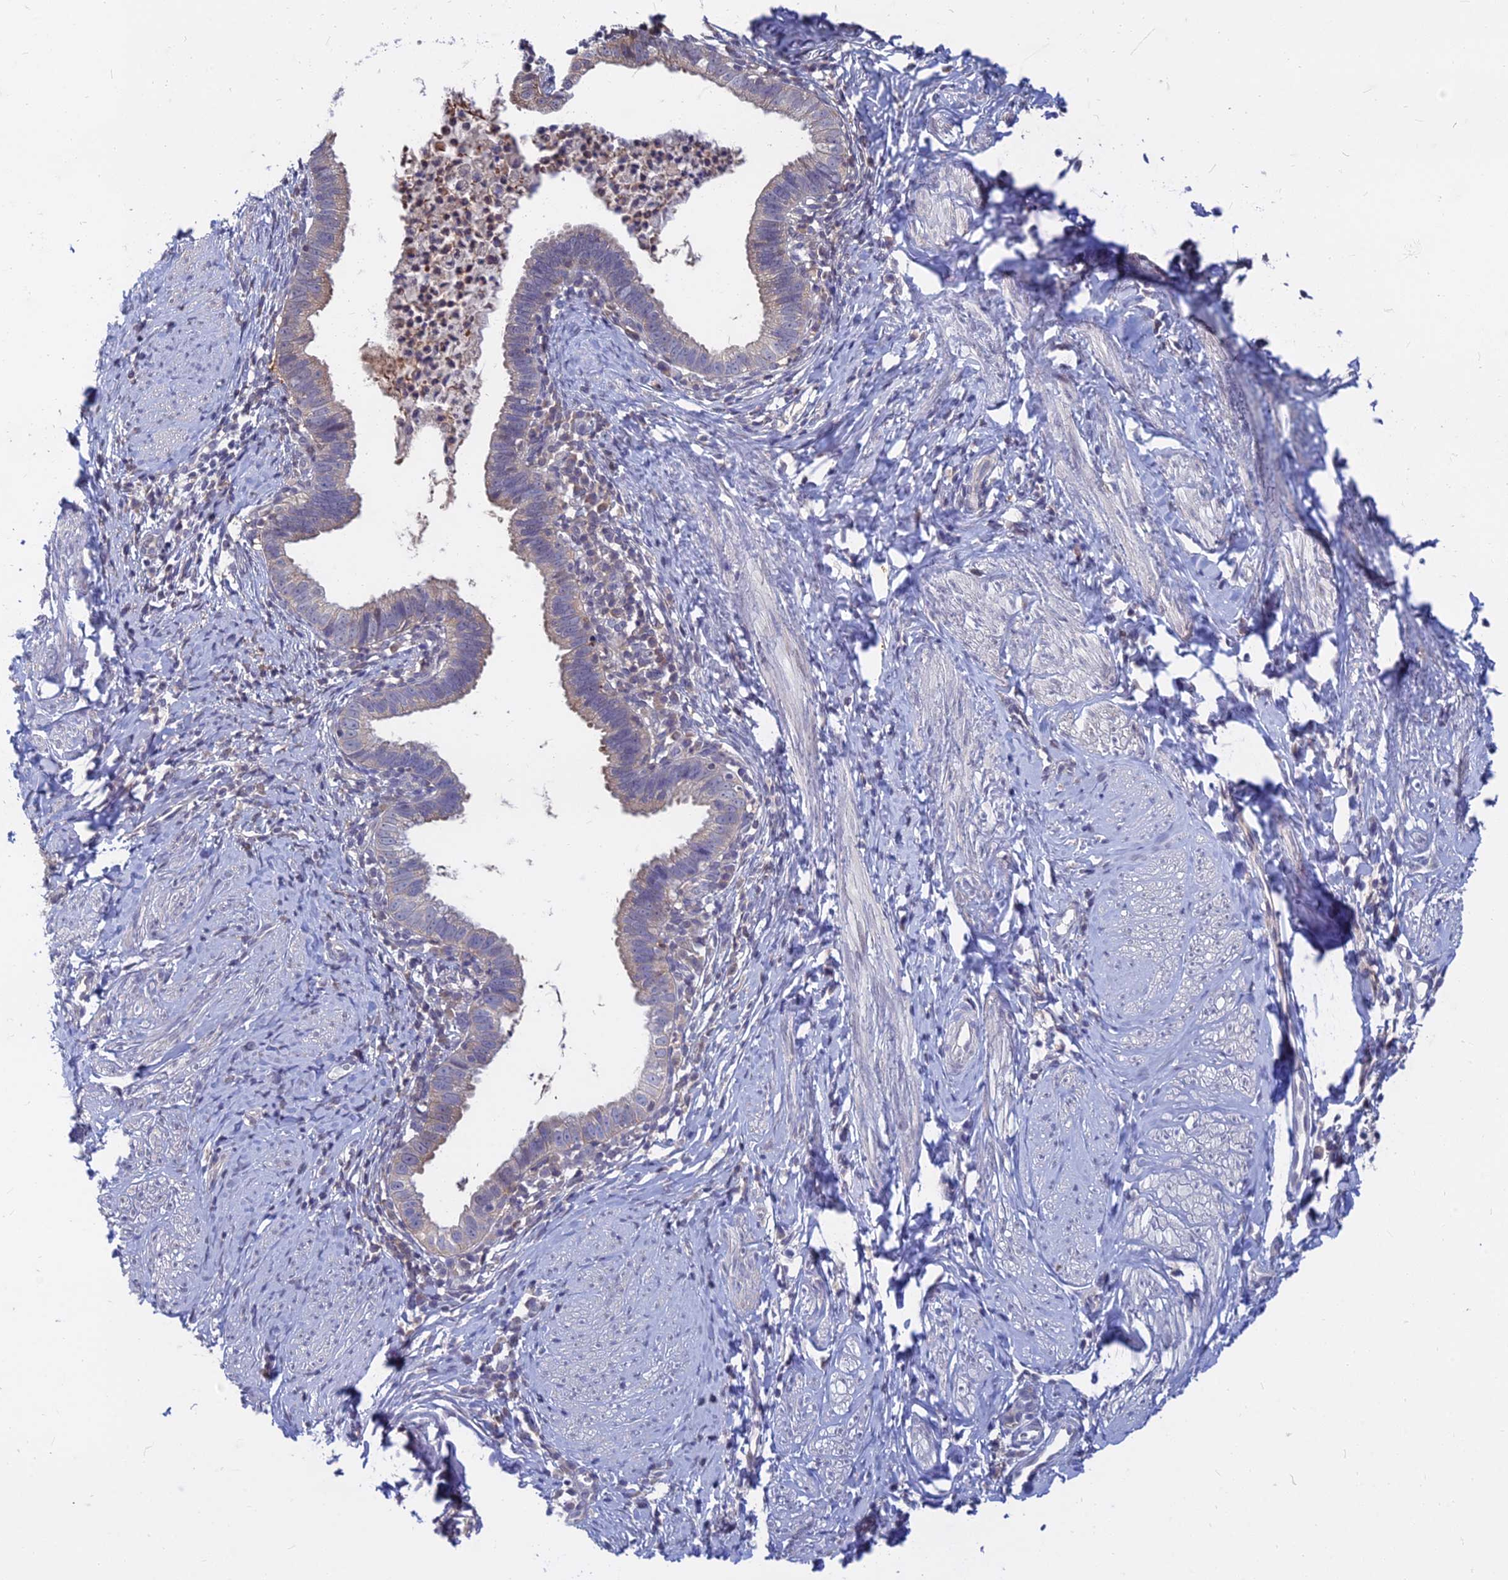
{"staining": {"intensity": "weak", "quantity": "25%-75%", "location": "cytoplasmic/membranous"}, "tissue": "cervical cancer", "cell_type": "Tumor cells", "image_type": "cancer", "snomed": [{"axis": "morphology", "description": "Adenocarcinoma, NOS"}, {"axis": "topography", "description": "Cervix"}], "caption": "Adenocarcinoma (cervical) stained with a brown dye reveals weak cytoplasmic/membranous positive staining in approximately 25%-75% of tumor cells.", "gene": "B3GALT4", "patient": {"sex": "female", "age": 36}}